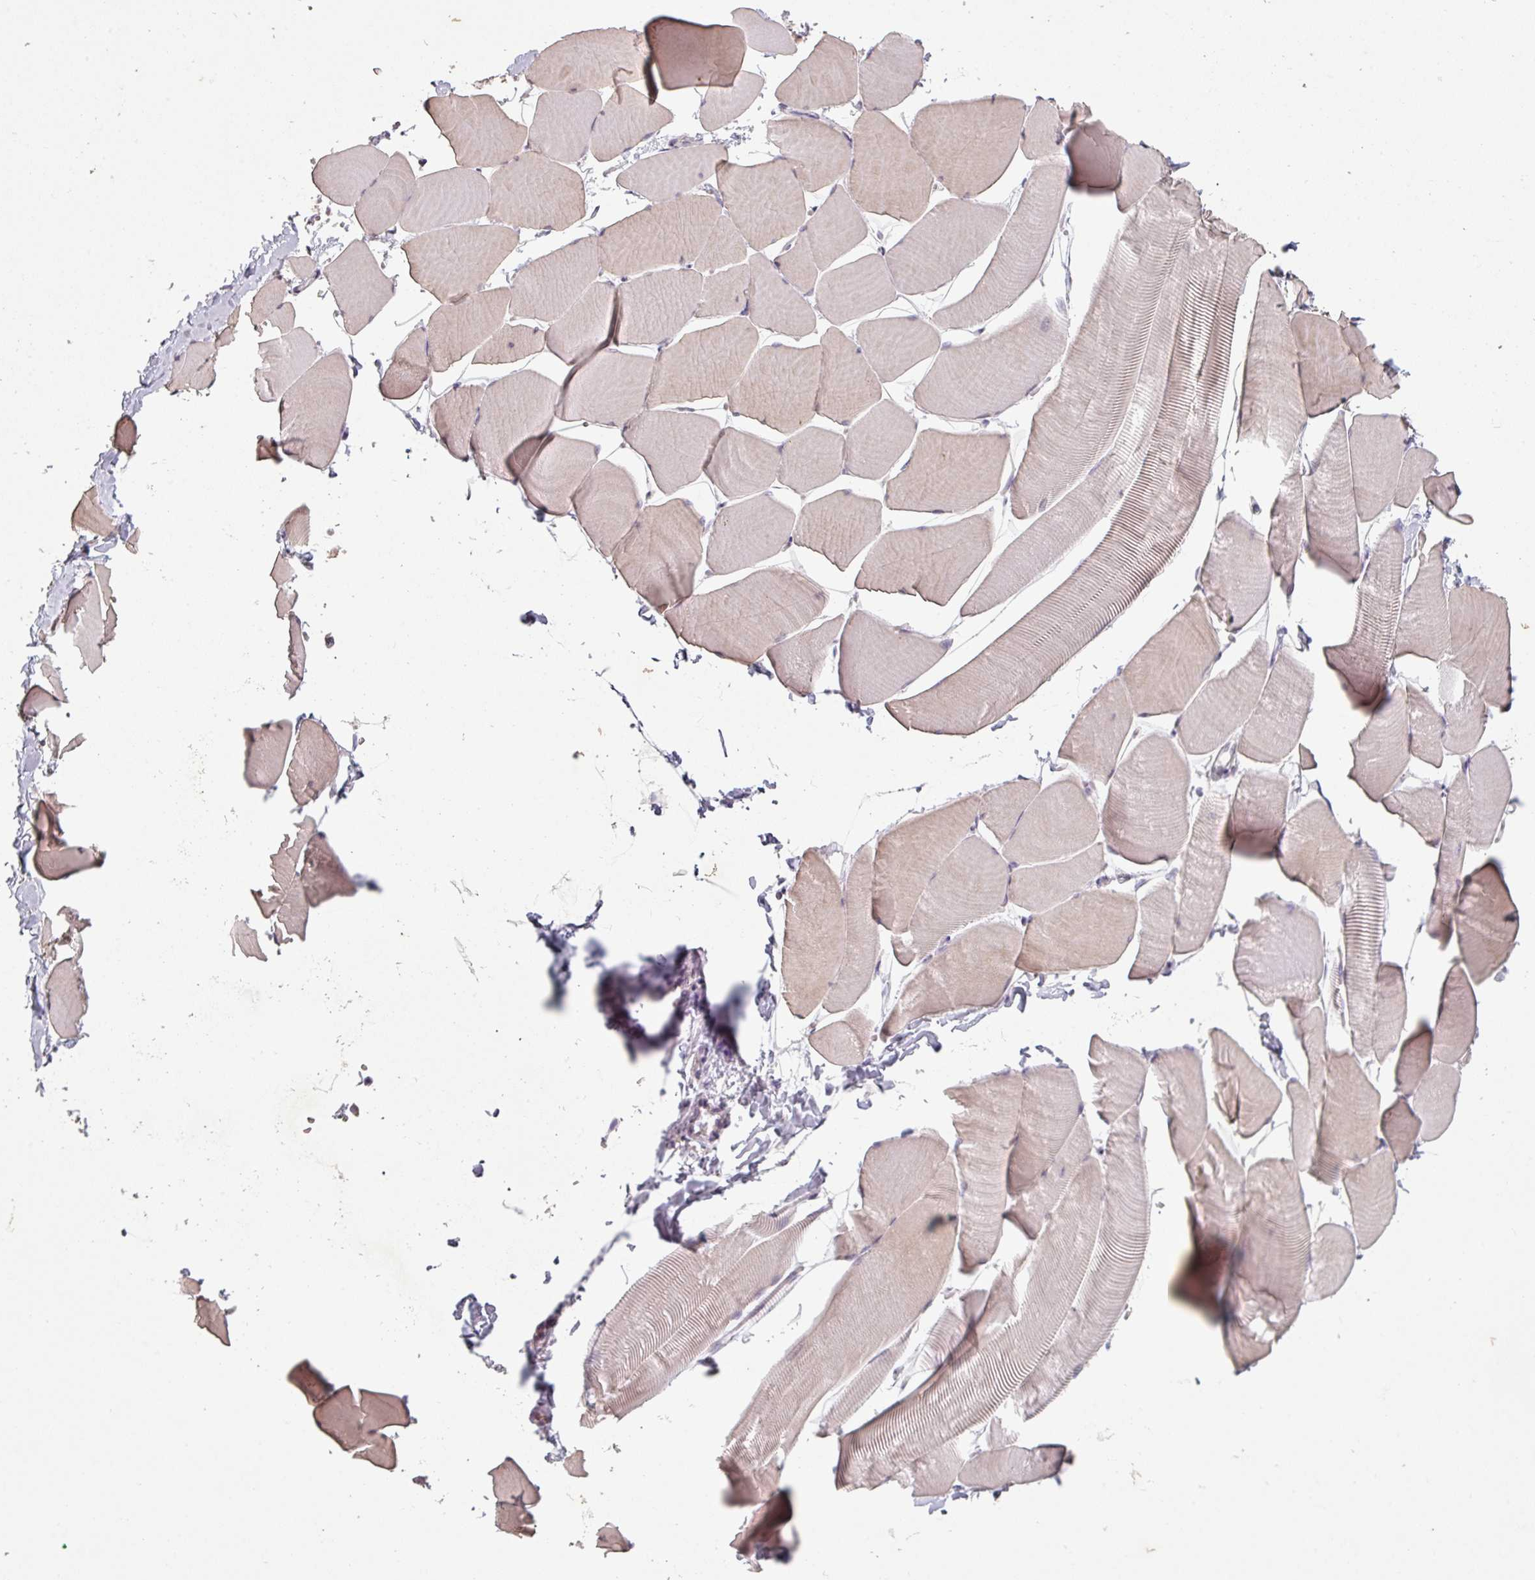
{"staining": {"intensity": "weak", "quantity": "<25%", "location": "cytoplasmic/membranous"}, "tissue": "skeletal muscle", "cell_type": "Myocytes", "image_type": "normal", "snomed": [{"axis": "morphology", "description": "Normal tissue, NOS"}, {"axis": "topography", "description": "Skeletal muscle"}], "caption": "DAB (3,3'-diaminobenzidine) immunohistochemical staining of unremarkable human skeletal muscle shows no significant positivity in myocytes. The staining was performed using DAB to visualize the protein expression in brown, while the nuclei were stained in blue with hematoxylin (Magnification: 20x).", "gene": "LYPLA1", "patient": {"sex": "male", "age": 25}}